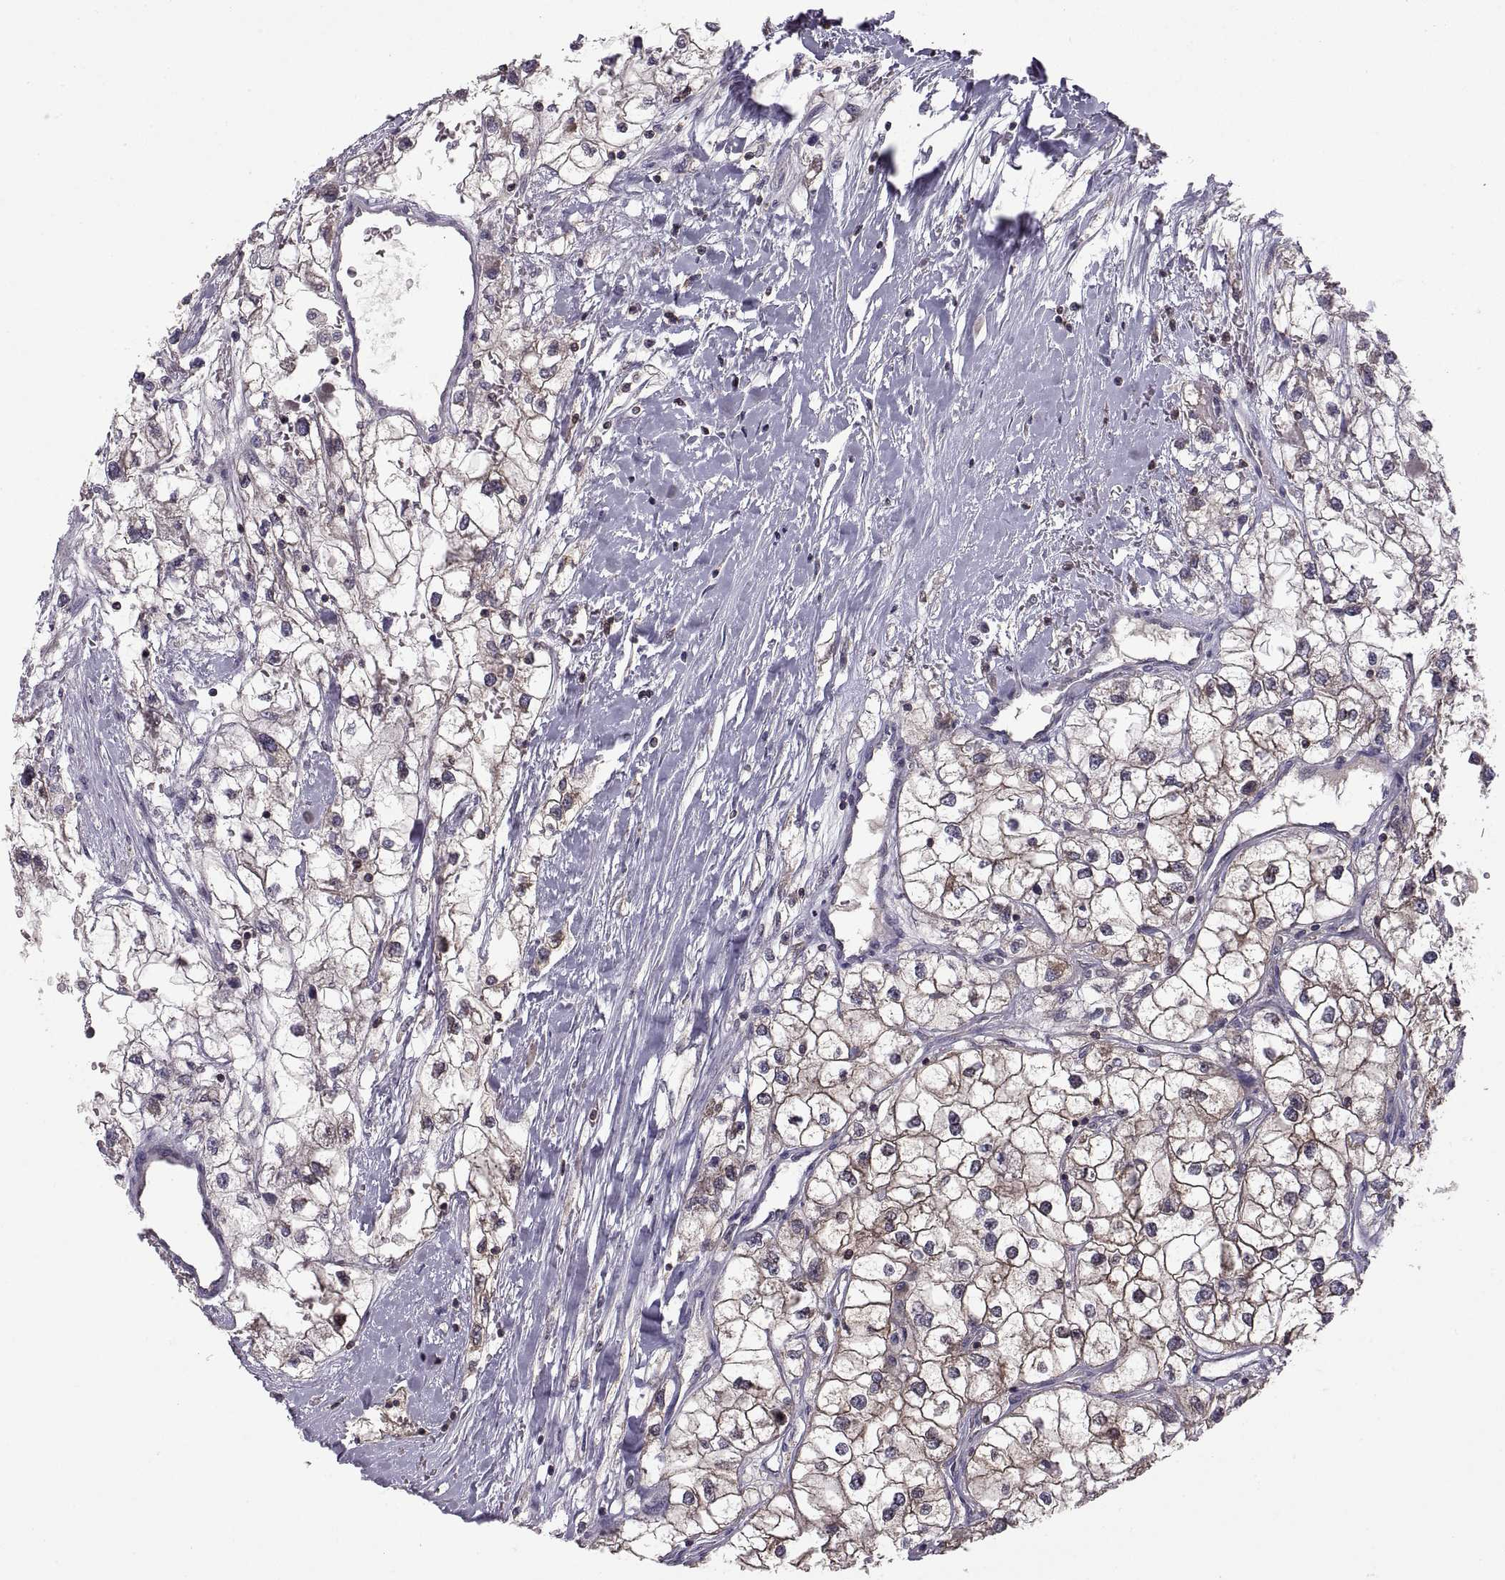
{"staining": {"intensity": "moderate", "quantity": "<25%", "location": "cytoplasmic/membranous"}, "tissue": "renal cancer", "cell_type": "Tumor cells", "image_type": "cancer", "snomed": [{"axis": "morphology", "description": "Adenocarcinoma, NOS"}, {"axis": "topography", "description": "Kidney"}], "caption": "A histopathology image of renal cancer (adenocarcinoma) stained for a protein reveals moderate cytoplasmic/membranous brown staining in tumor cells.", "gene": "EZR", "patient": {"sex": "male", "age": 59}}